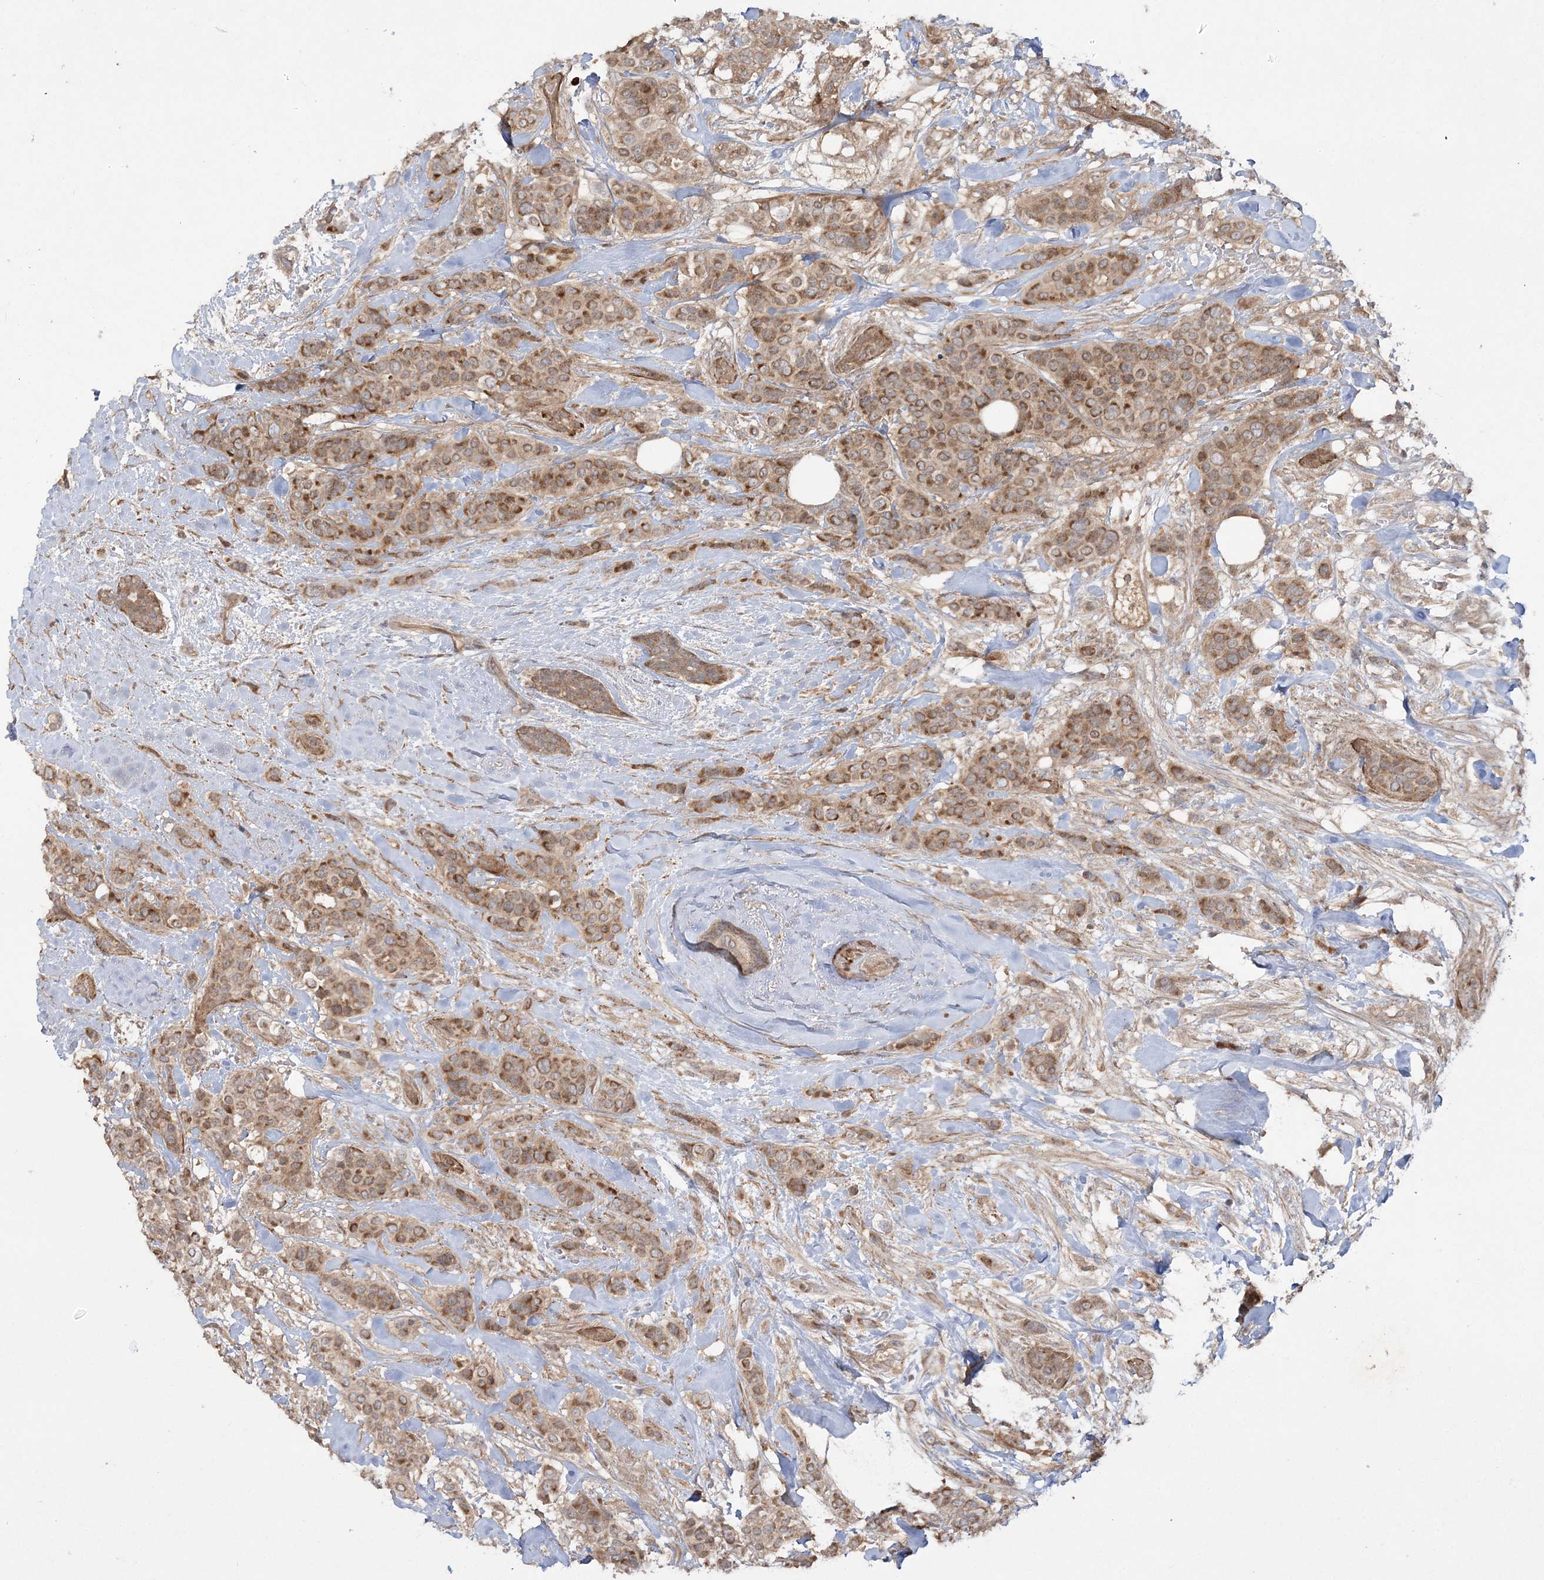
{"staining": {"intensity": "moderate", "quantity": ">75%", "location": "cytoplasmic/membranous"}, "tissue": "breast cancer", "cell_type": "Tumor cells", "image_type": "cancer", "snomed": [{"axis": "morphology", "description": "Lobular carcinoma"}, {"axis": "topography", "description": "Breast"}], "caption": "About >75% of tumor cells in breast lobular carcinoma exhibit moderate cytoplasmic/membranous protein staining as visualized by brown immunohistochemical staining.", "gene": "MOCS2", "patient": {"sex": "female", "age": 51}}